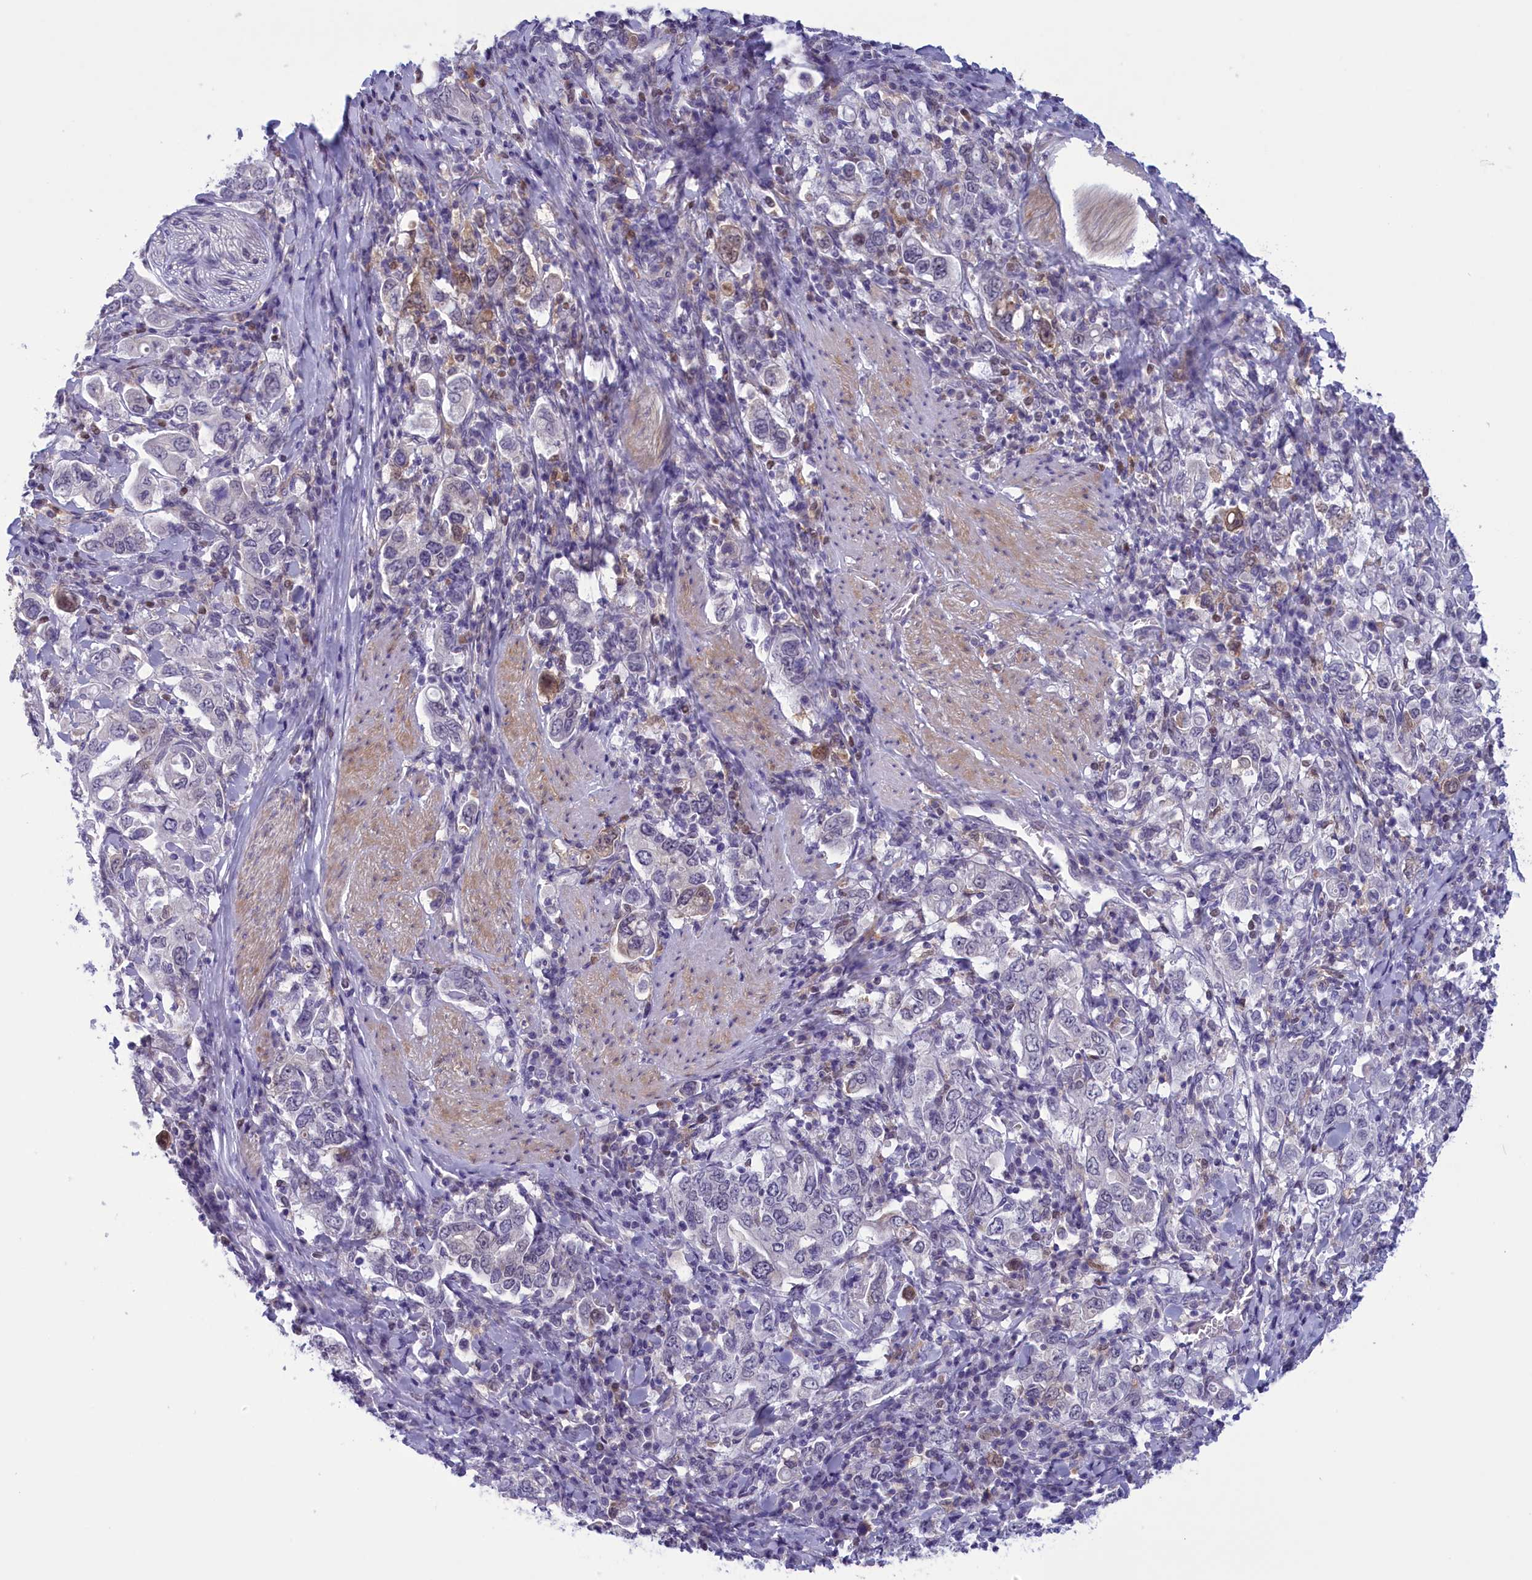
{"staining": {"intensity": "weak", "quantity": "<25%", "location": "cytoplasmic/membranous"}, "tissue": "stomach cancer", "cell_type": "Tumor cells", "image_type": "cancer", "snomed": [{"axis": "morphology", "description": "Adenocarcinoma, NOS"}, {"axis": "topography", "description": "Stomach, upper"}], "caption": "High power microscopy histopathology image of an IHC micrograph of stomach cancer, revealing no significant positivity in tumor cells.", "gene": "ELOA2", "patient": {"sex": "male", "age": 62}}